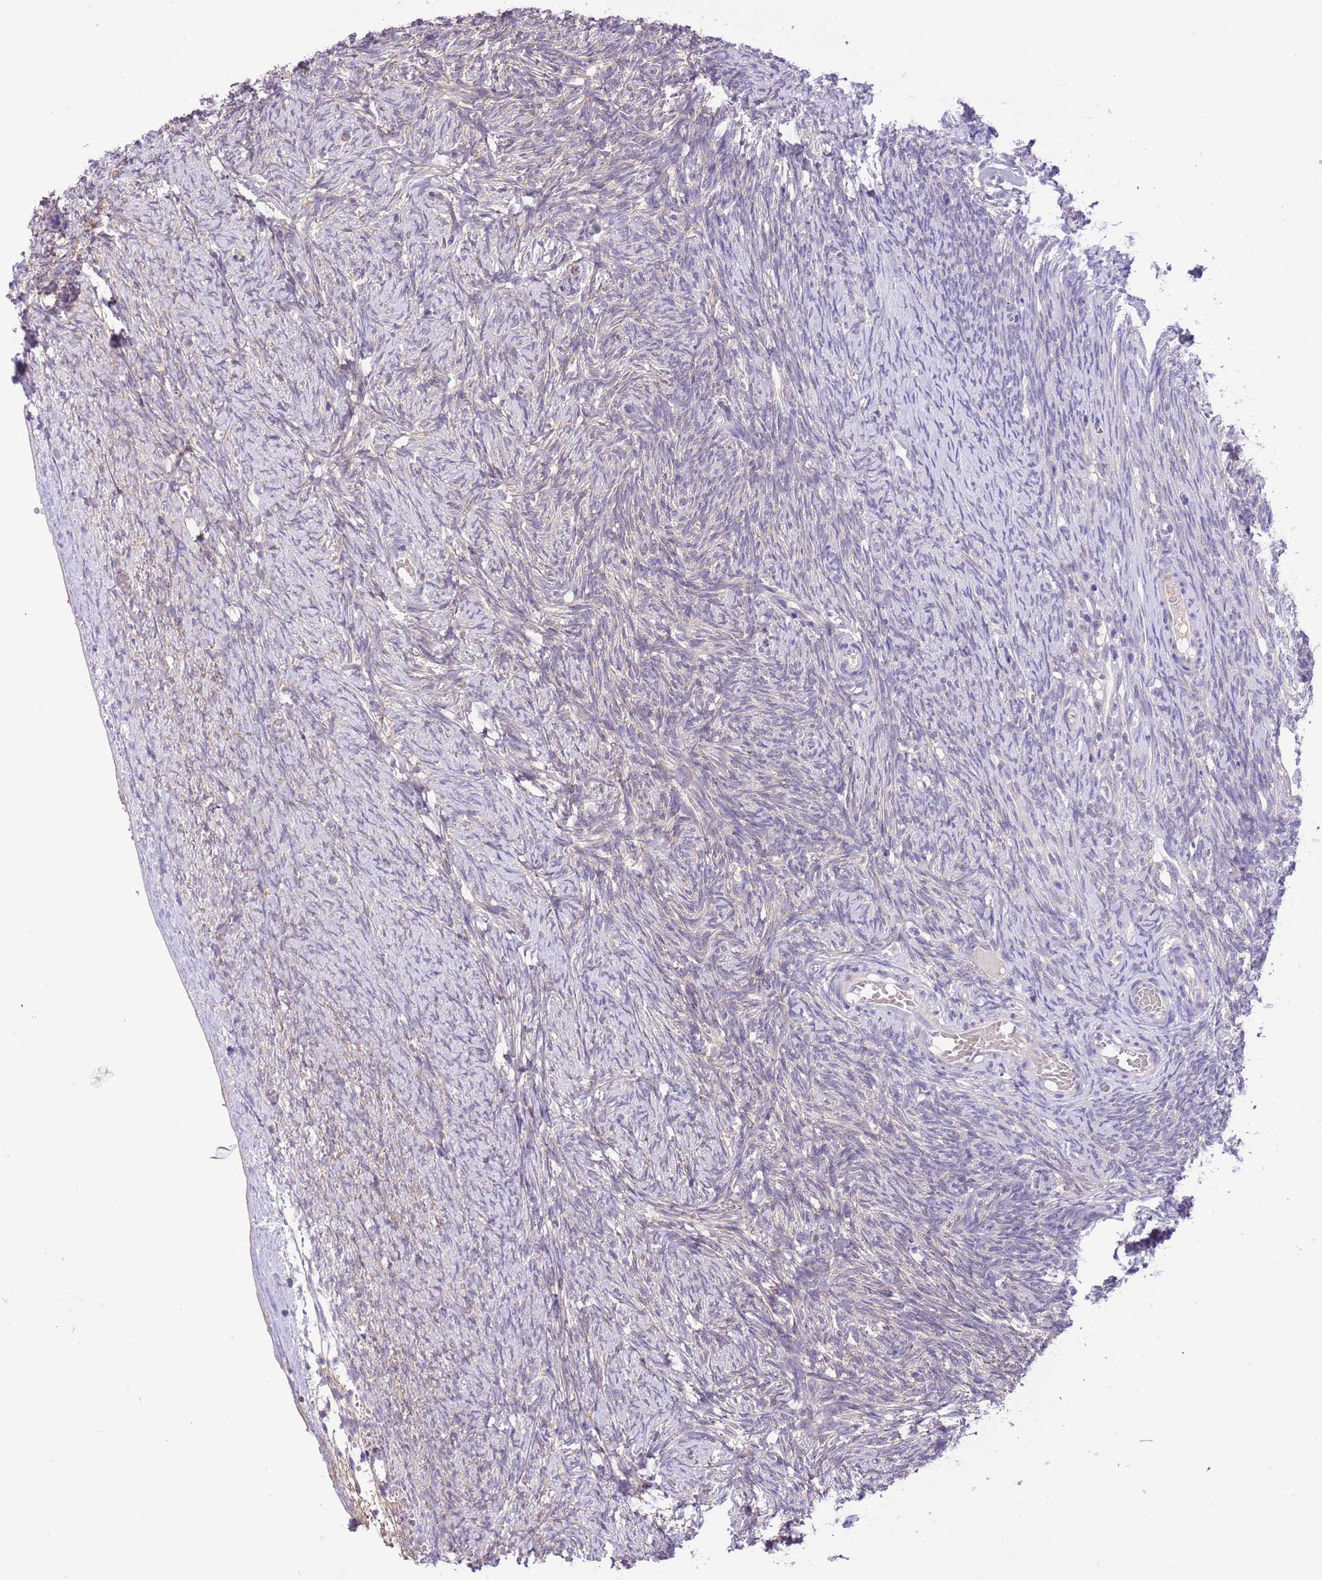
{"staining": {"intensity": "negative", "quantity": "none", "location": "none"}, "tissue": "ovary", "cell_type": "Ovarian stroma cells", "image_type": "normal", "snomed": [{"axis": "morphology", "description": "Normal tissue, NOS"}, {"axis": "topography", "description": "Ovary"}], "caption": "This is a image of immunohistochemistry (IHC) staining of benign ovary, which shows no positivity in ovarian stroma cells.", "gene": "PRR32", "patient": {"sex": "female", "age": 44}}